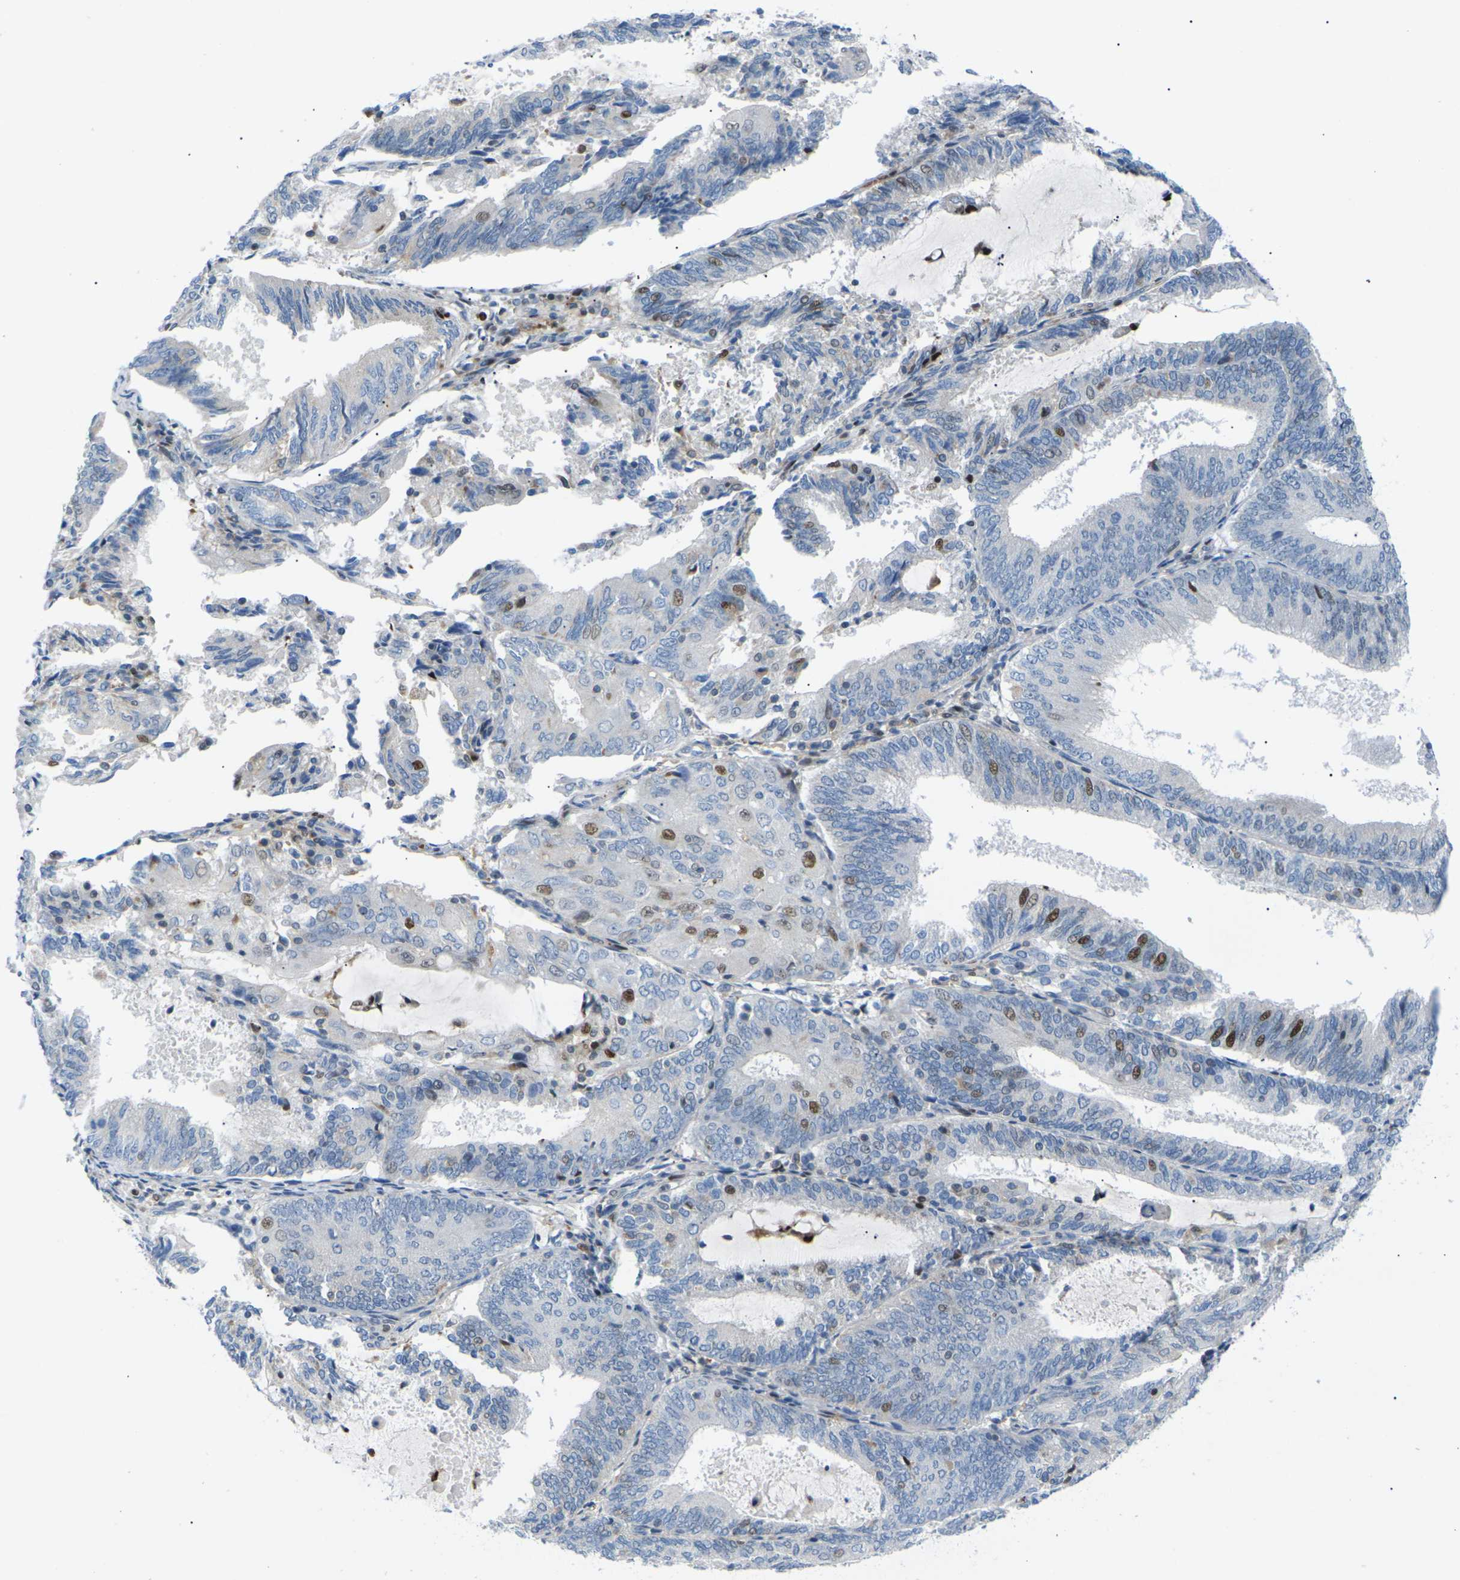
{"staining": {"intensity": "strong", "quantity": "<25%", "location": "nuclear"}, "tissue": "endometrial cancer", "cell_type": "Tumor cells", "image_type": "cancer", "snomed": [{"axis": "morphology", "description": "Adenocarcinoma, NOS"}, {"axis": "topography", "description": "Endometrium"}], "caption": "Strong nuclear protein positivity is identified in approximately <25% of tumor cells in endometrial cancer.", "gene": "RPS6KA3", "patient": {"sex": "female", "age": 81}}